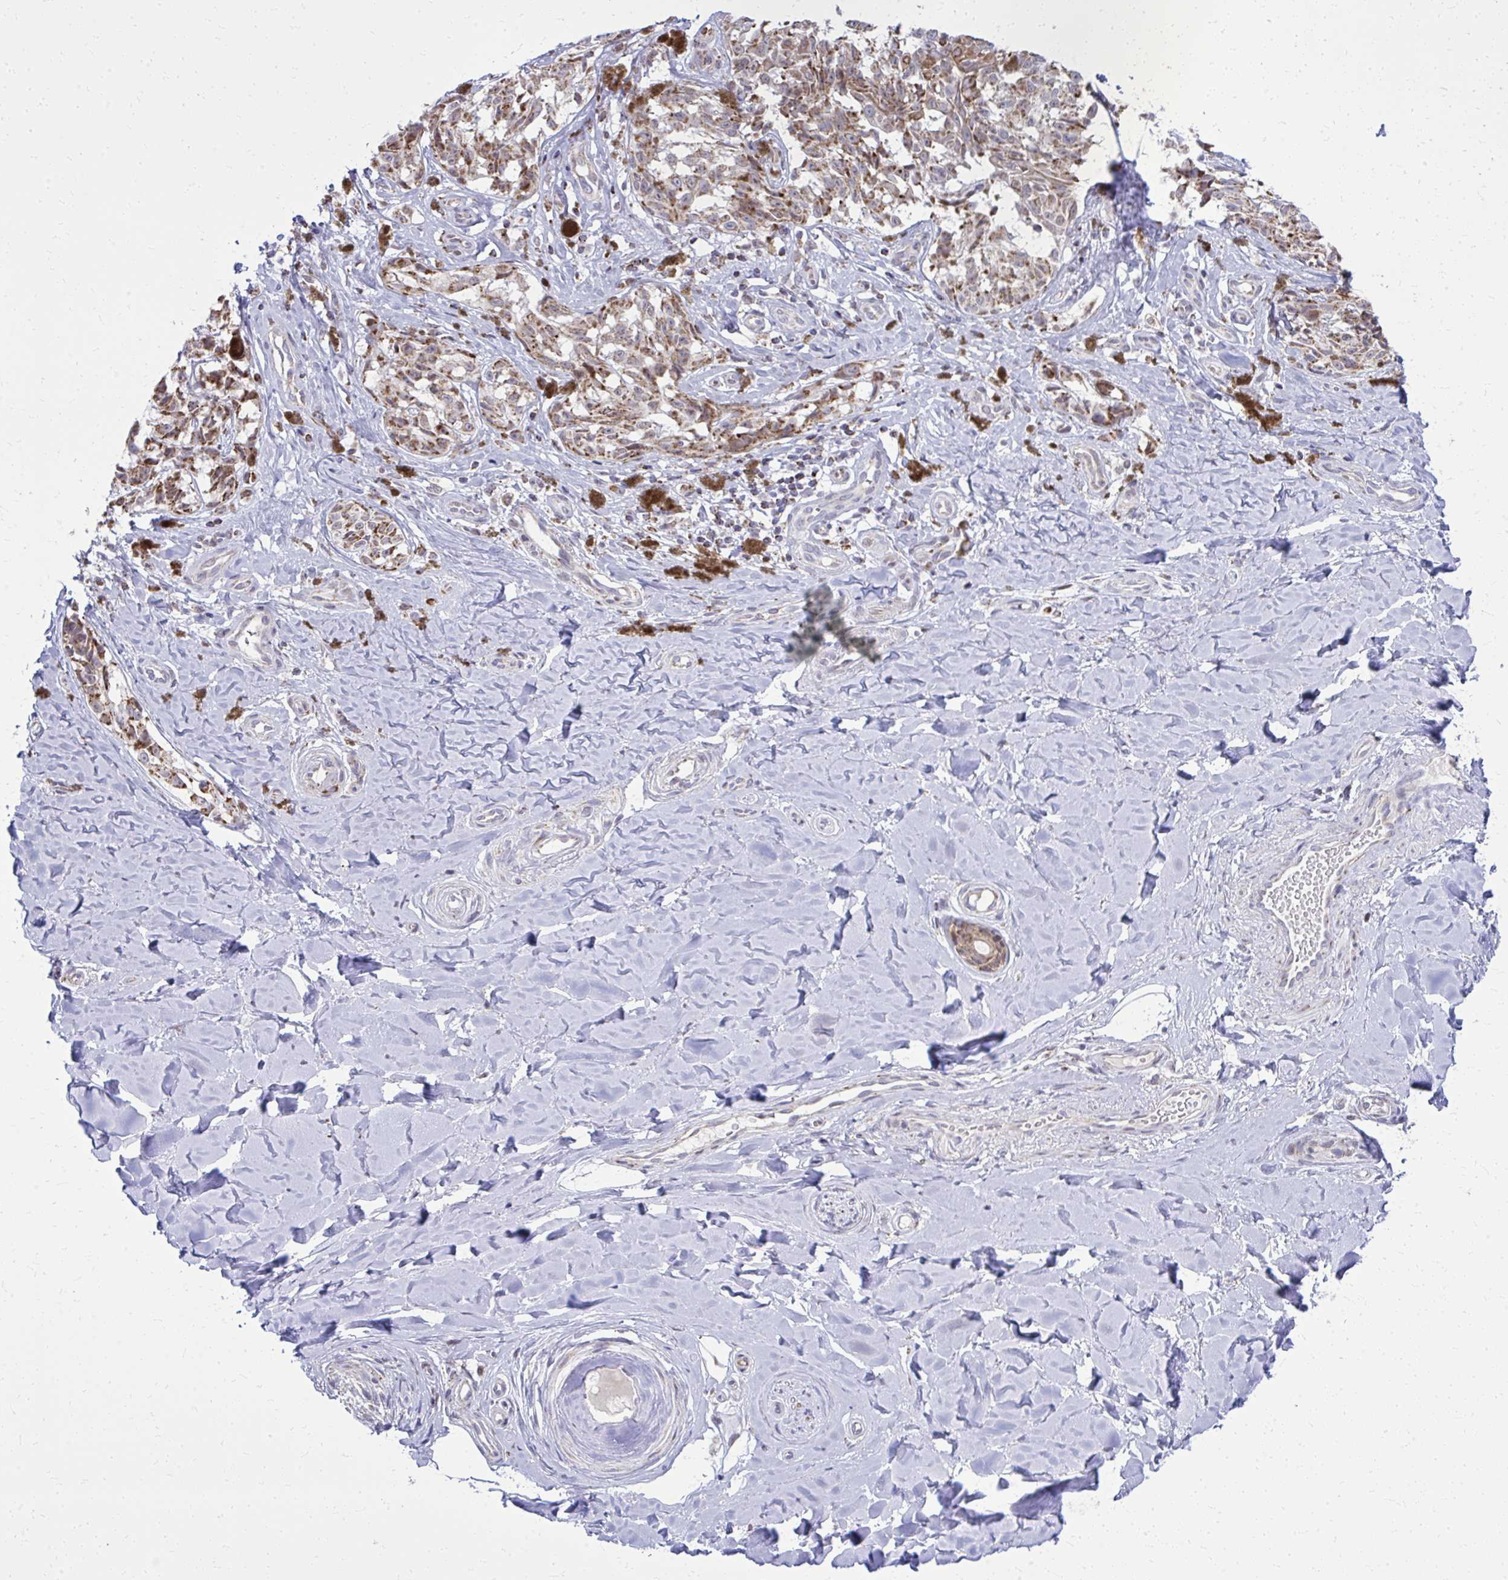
{"staining": {"intensity": "moderate", "quantity": ">75%", "location": "cytoplasmic/membranous"}, "tissue": "melanoma", "cell_type": "Tumor cells", "image_type": "cancer", "snomed": [{"axis": "morphology", "description": "Malignant melanoma, NOS"}, {"axis": "topography", "description": "Skin"}], "caption": "High-power microscopy captured an immunohistochemistry (IHC) micrograph of melanoma, revealing moderate cytoplasmic/membranous expression in approximately >75% of tumor cells. The protein is shown in brown color, while the nuclei are stained blue.", "gene": "ZNF362", "patient": {"sex": "female", "age": 65}}